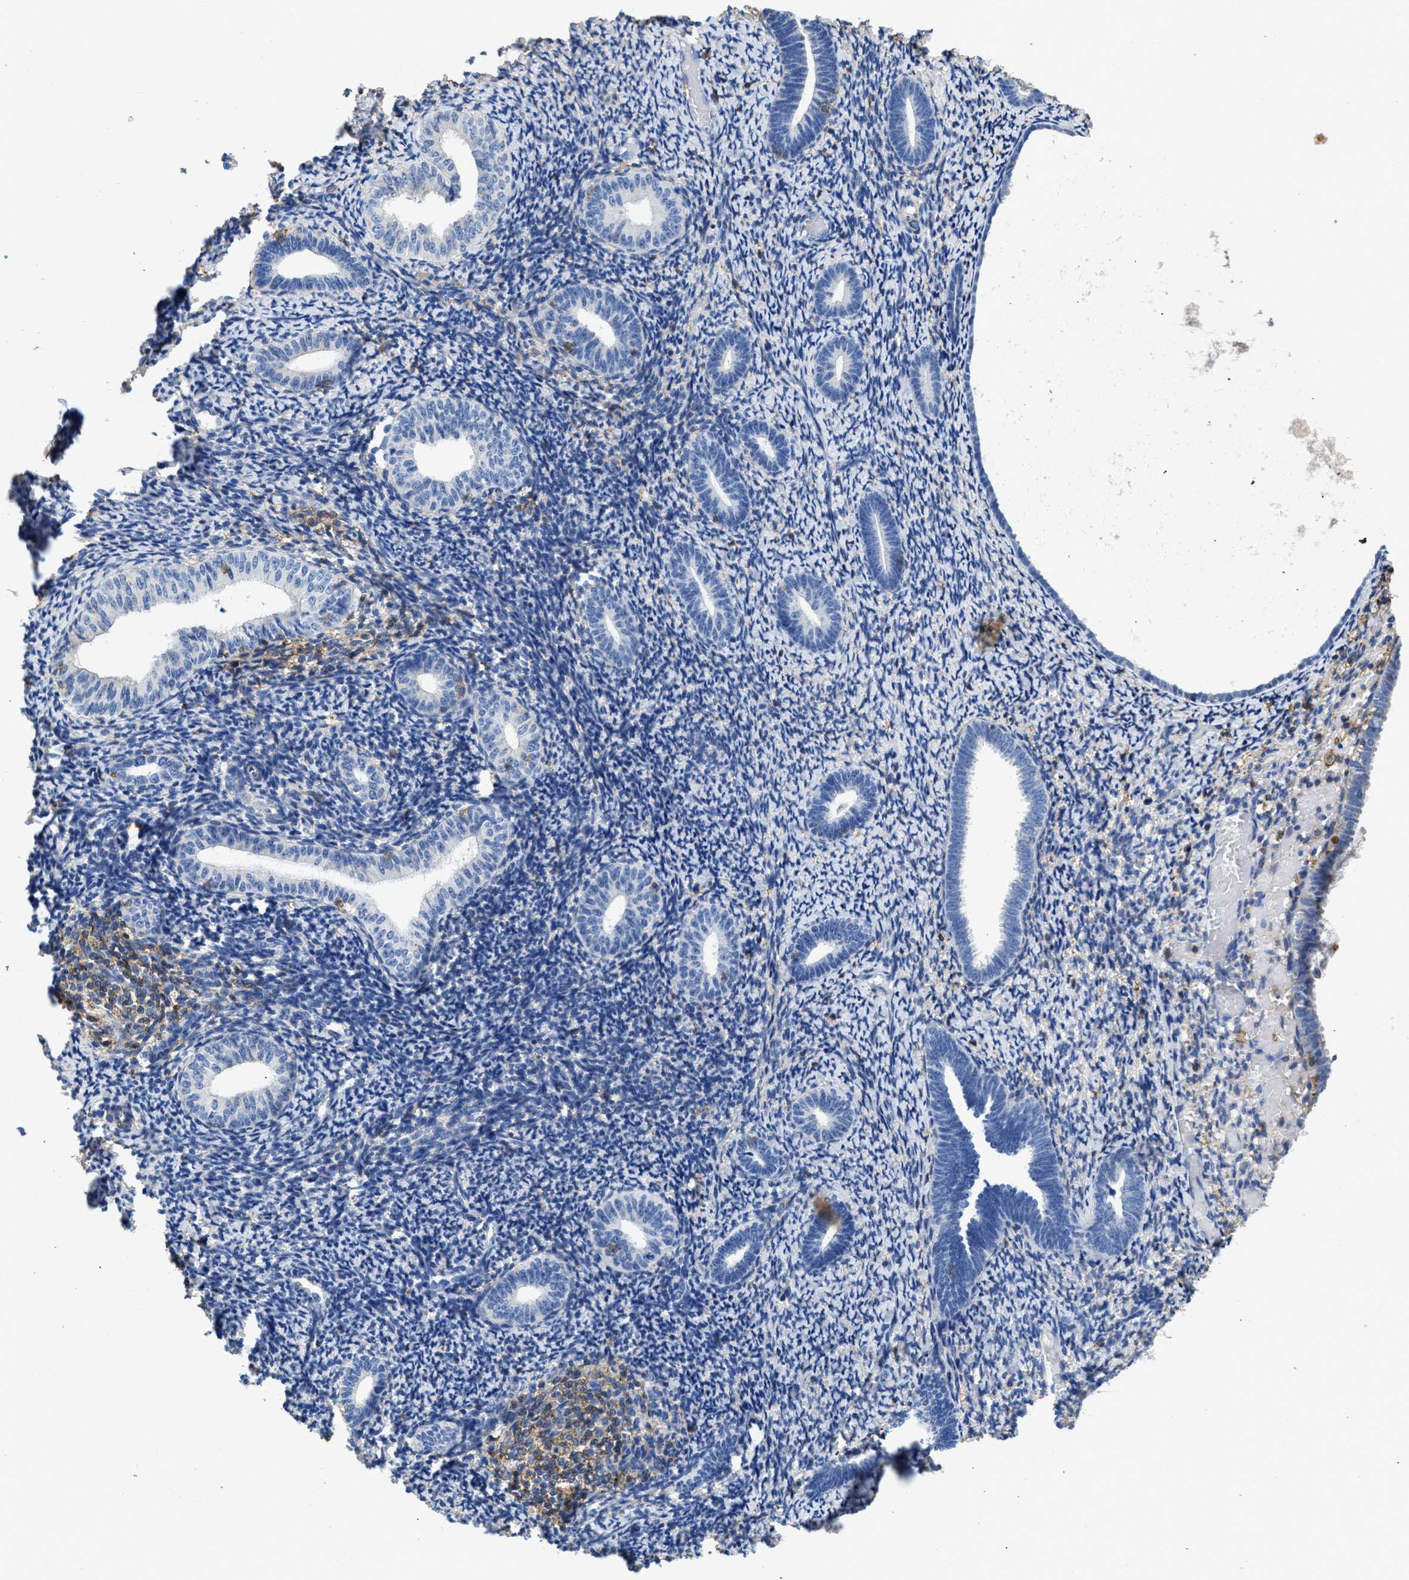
{"staining": {"intensity": "moderate", "quantity": "<25%", "location": "cytoplasmic/membranous"}, "tissue": "endometrium", "cell_type": "Cells in endometrial stroma", "image_type": "normal", "snomed": [{"axis": "morphology", "description": "Normal tissue, NOS"}, {"axis": "topography", "description": "Endometrium"}], "caption": "Immunohistochemistry (IHC) of benign endometrium reveals low levels of moderate cytoplasmic/membranous expression in about <25% of cells in endometrial stroma. (IHC, brightfield microscopy, high magnification).", "gene": "KCNQ4", "patient": {"sex": "female", "age": 66}}